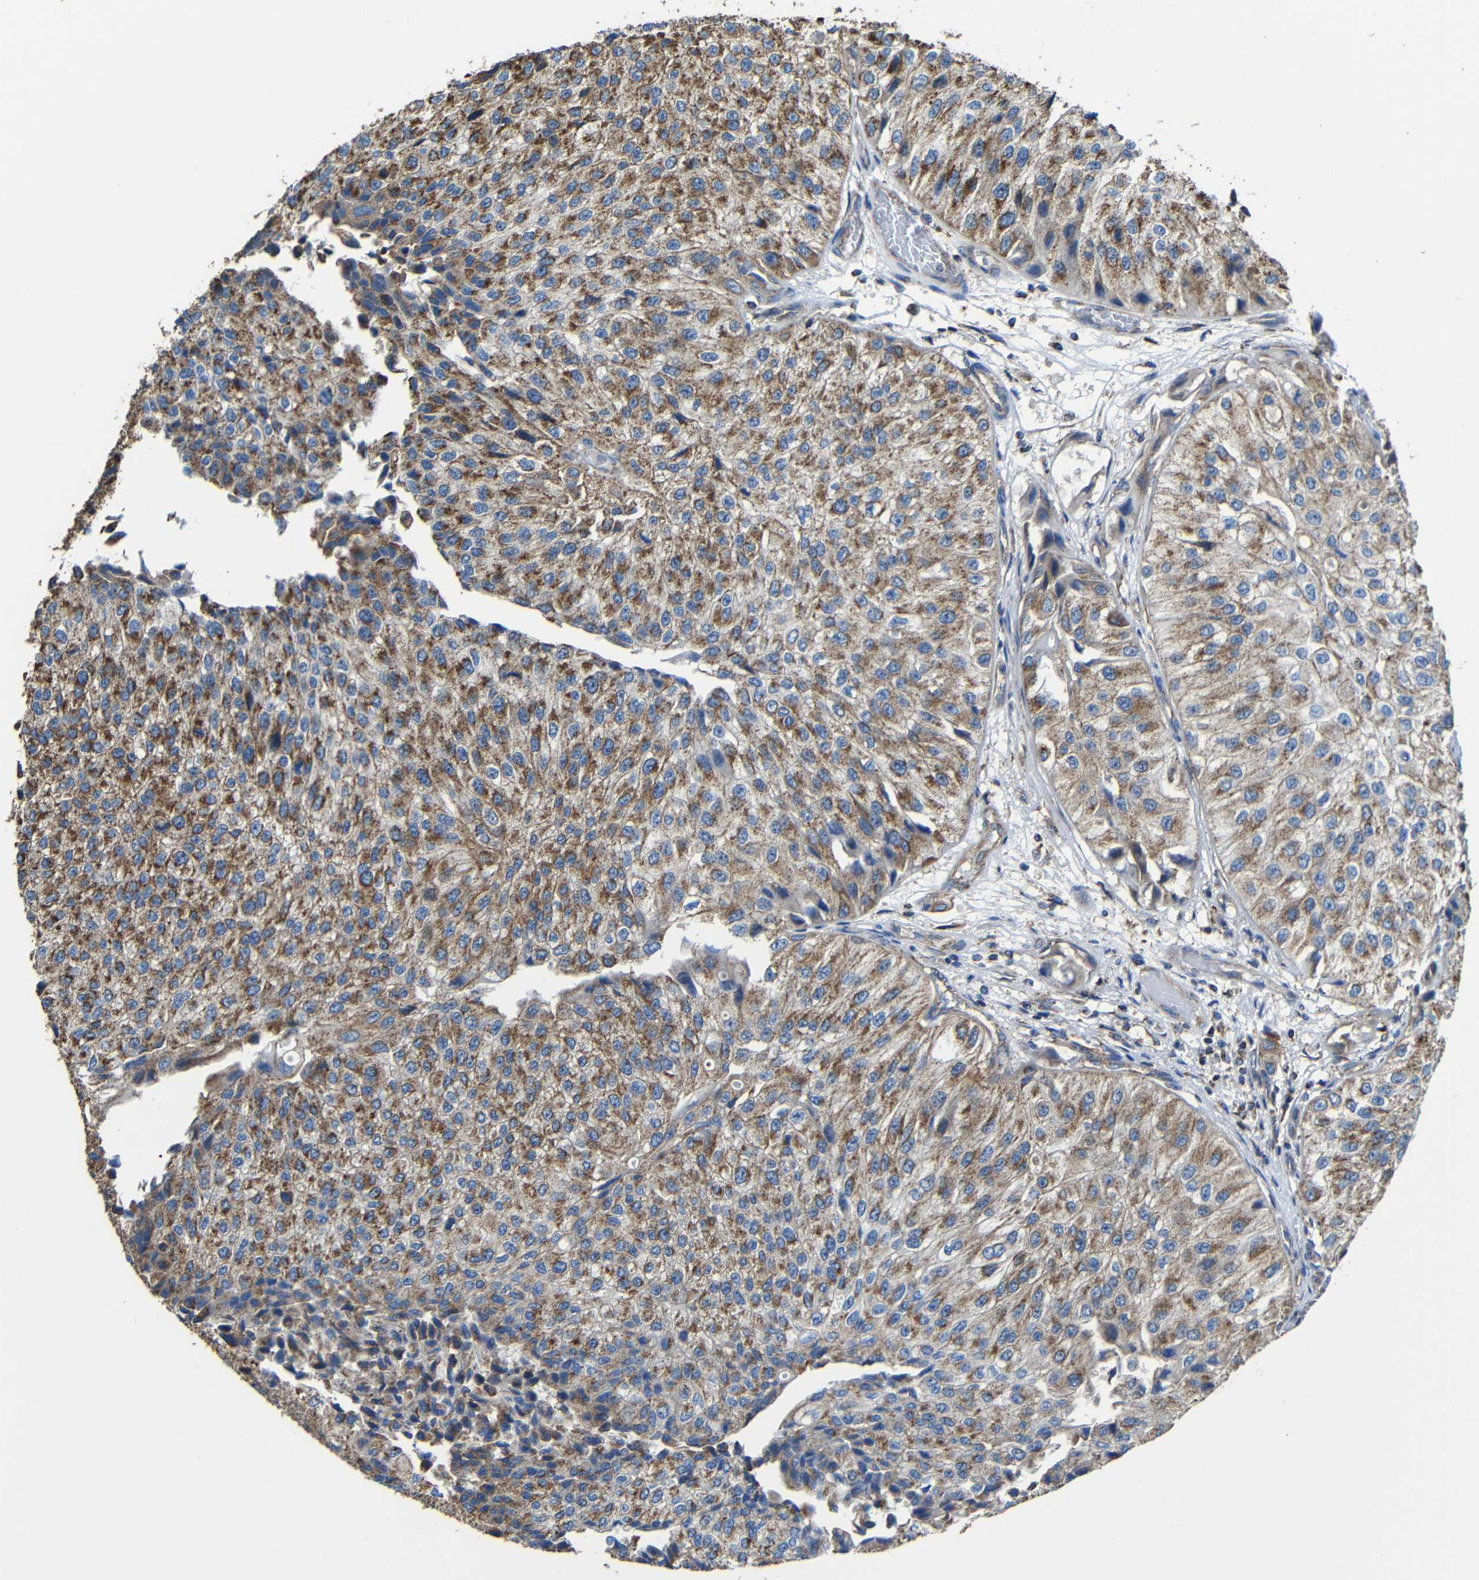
{"staining": {"intensity": "strong", "quantity": ">75%", "location": "cytoplasmic/membranous"}, "tissue": "urothelial cancer", "cell_type": "Tumor cells", "image_type": "cancer", "snomed": [{"axis": "morphology", "description": "Urothelial carcinoma, High grade"}, {"axis": "topography", "description": "Kidney"}, {"axis": "topography", "description": "Urinary bladder"}], "caption": "A brown stain labels strong cytoplasmic/membranous staining of a protein in human high-grade urothelial carcinoma tumor cells.", "gene": "INTS6L", "patient": {"sex": "male", "age": 77}}